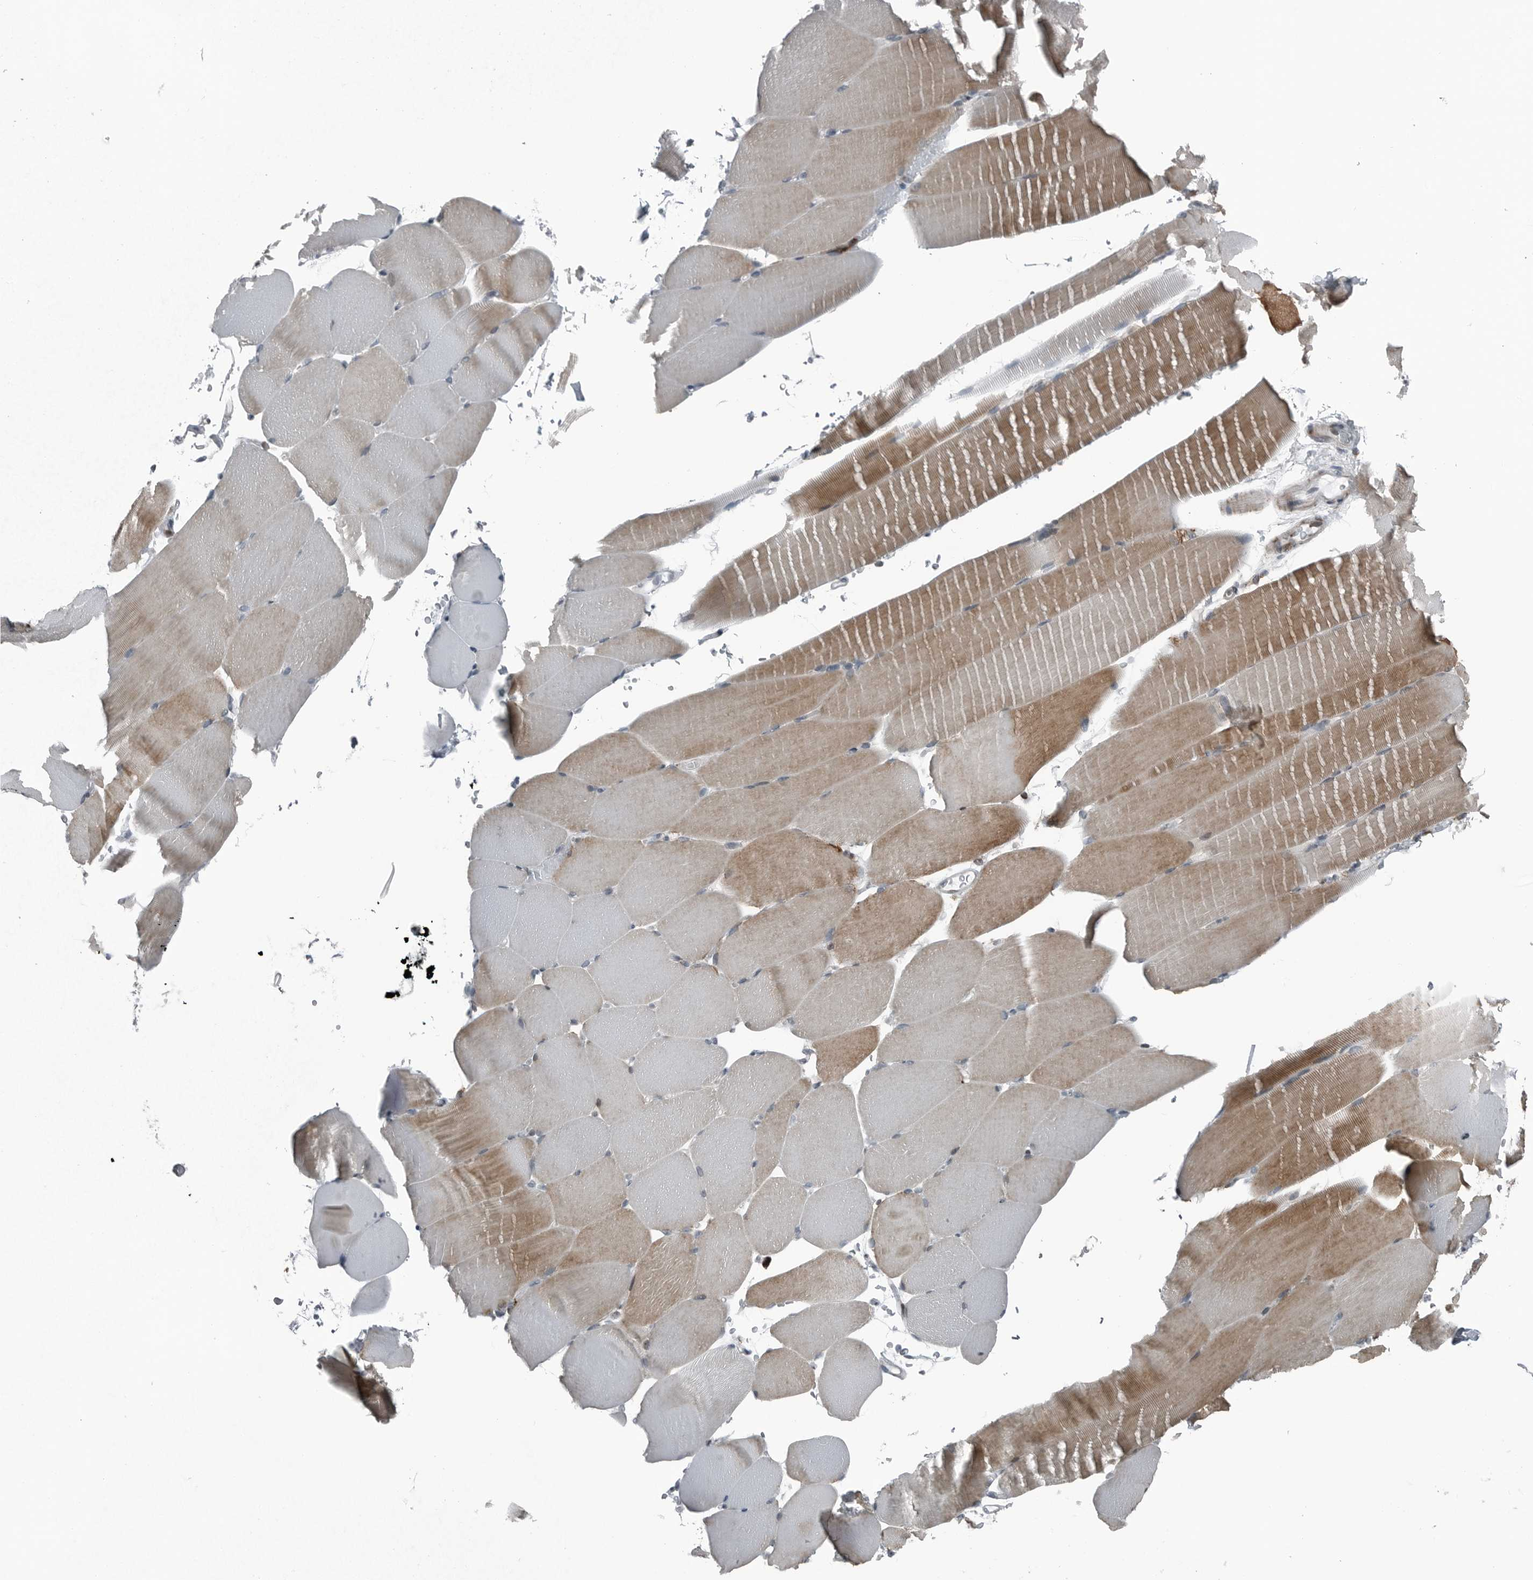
{"staining": {"intensity": "moderate", "quantity": "25%-75%", "location": "cytoplasmic/membranous"}, "tissue": "skeletal muscle", "cell_type": "Myocytes", "image_type": "normal", "snomed": [{"axis": "morphology", "description": "Normal tissue, NOS"}, {"axis": "topography", "description": "Skeletal muscle"}, {"axis": "topography", "description": "Parathyroid gland"}], "caption": "DAB (3,3'-diaminobenzidine) immunohistochemical staining of normal human skeletal muscle displays moderate cytoplasmic/membranous protein positivity in approximately 25%-75% of myocytes. The staining was performed using DAB to visualize the protein expression in brown, while the nuclei were stained in blue with hematoxylin (Magnification: 20x).", "gene": "GAK", "patient": {"sex": "female", "age": 37}}